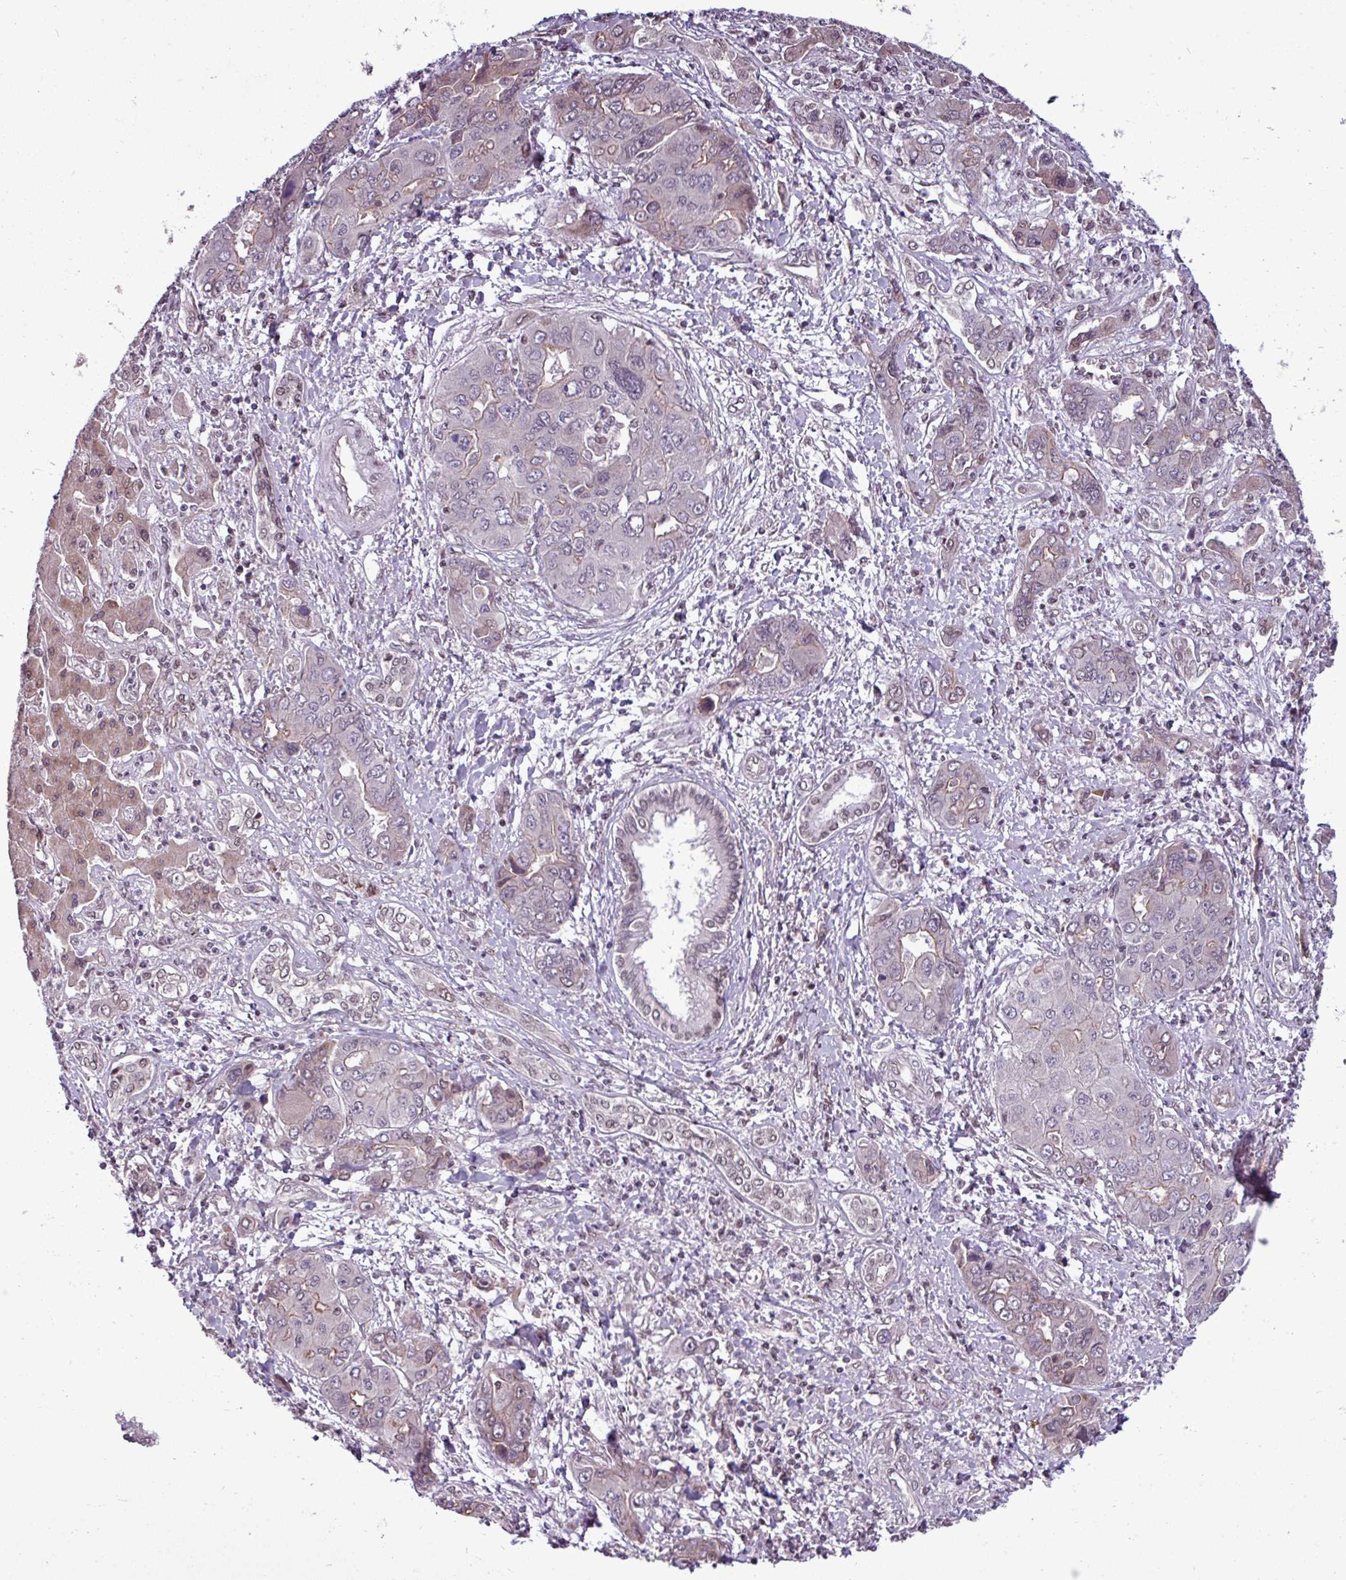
{"staining": {"intensity": "weak", "quantity": "25%-75%", "location": "nuclear"}, "tissue": "liver cancer", "cell_type": "Tumor cells", "image_type": "cancer", "snomed": [{"axis": "morphology", "description": "Cholangiocarcinoma"}, {"axis": "topography", "description": "Liver"}], "caption": "Weak nuclear positivity is appreciated in approximately 25%-75% of tumor cells in cholangiocarcinoma (liver).", "gene": "GPT2", "patient": {"sex": "male", "age": 67}}